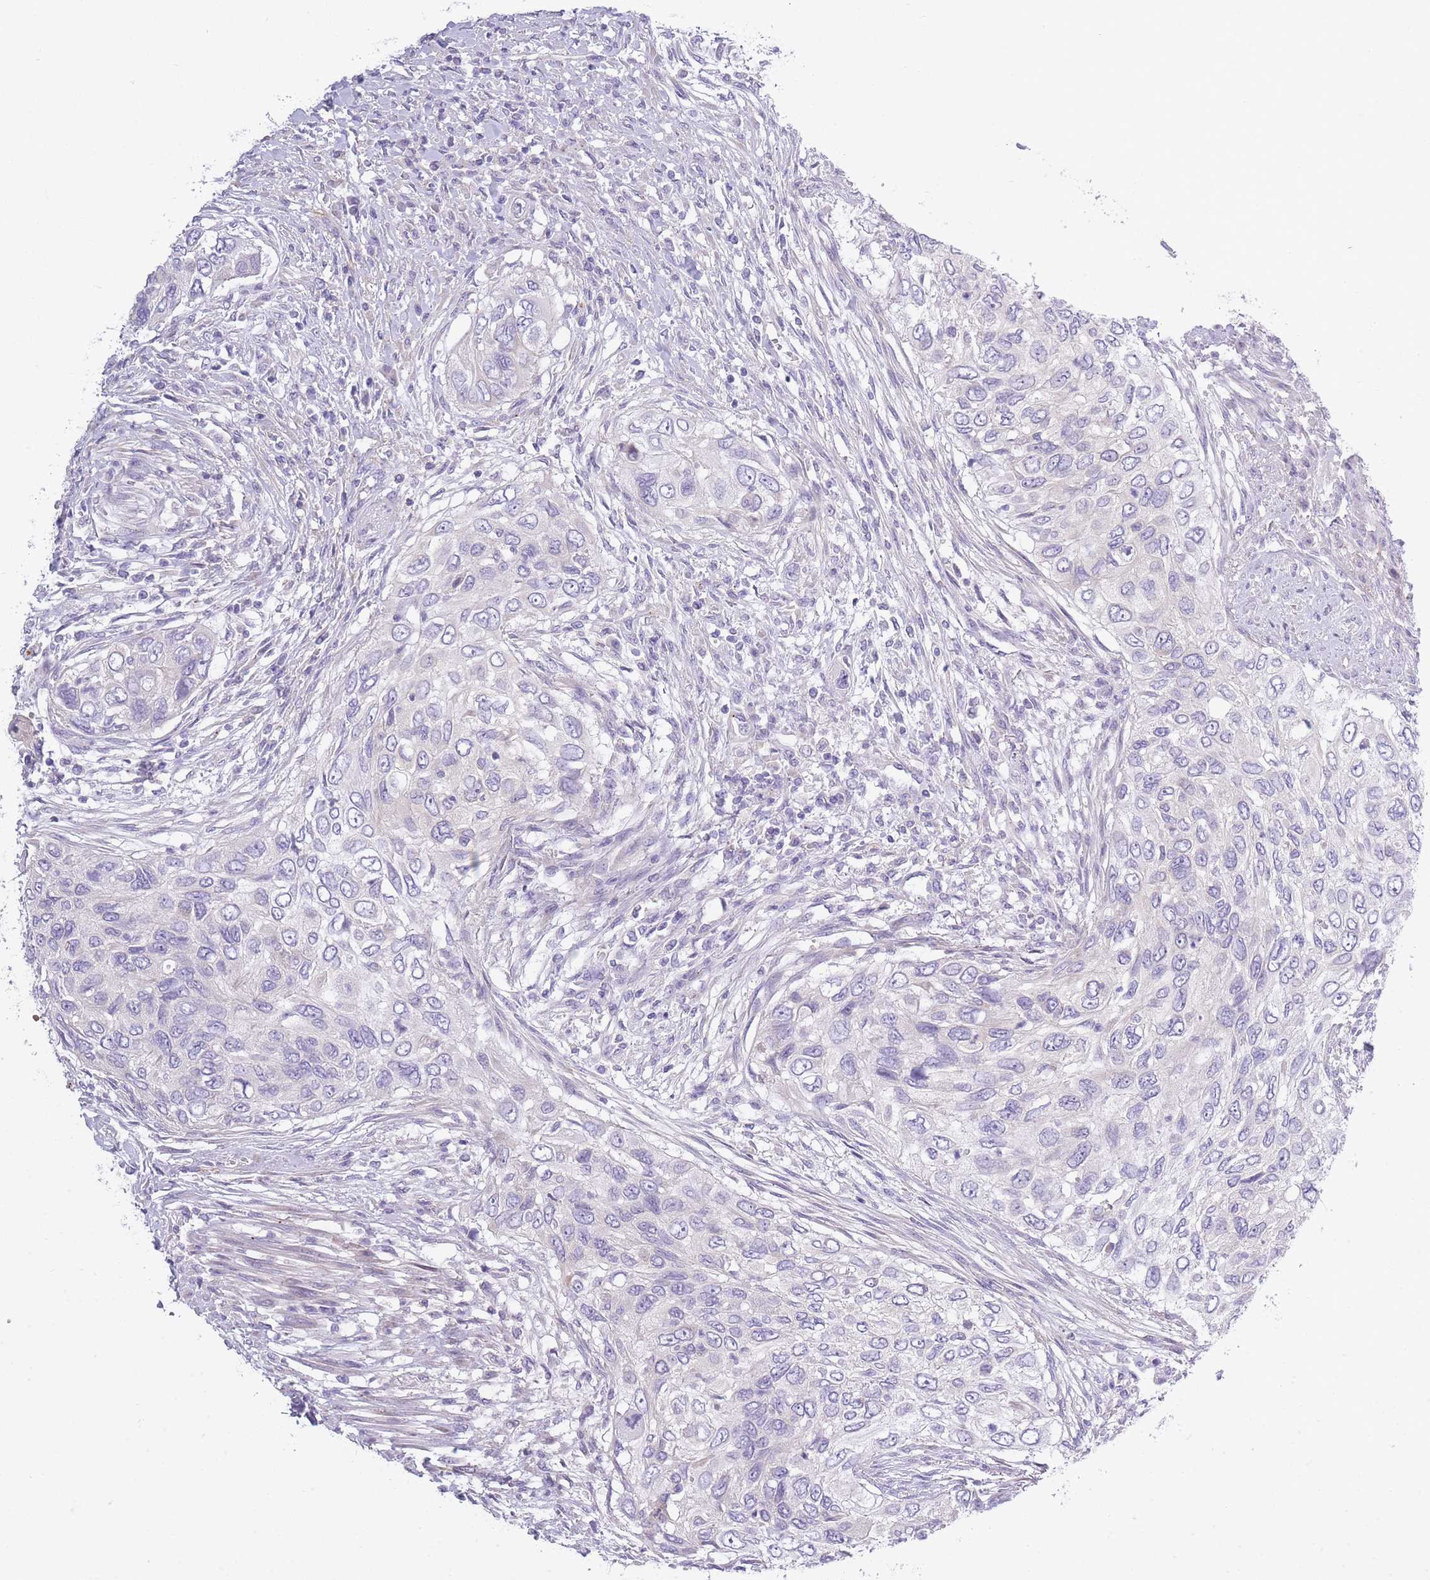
{"staining": {"intensity": "negative", "quantity": "none", "location": "none"}, "tissue": "urothelial cancer", "cell_type": "Tumor cells", "image_type": "cancer", "snomed": [{"axis": "morphology", "description": "Urothelial carcinoma, High grade"}, {"axis": "topography", "description": "Urinary bladder"}], "caption": "High magnification brightfield microscopy of high-grade urothelial carcinoma stained with DAB (brown) and counterstained with hematoxylin (blue): tumor cells show no significant expression. Nuclei are stained in blue.", "gene": "AP3M2", "patient": {"sex": "female", "age": 60}}